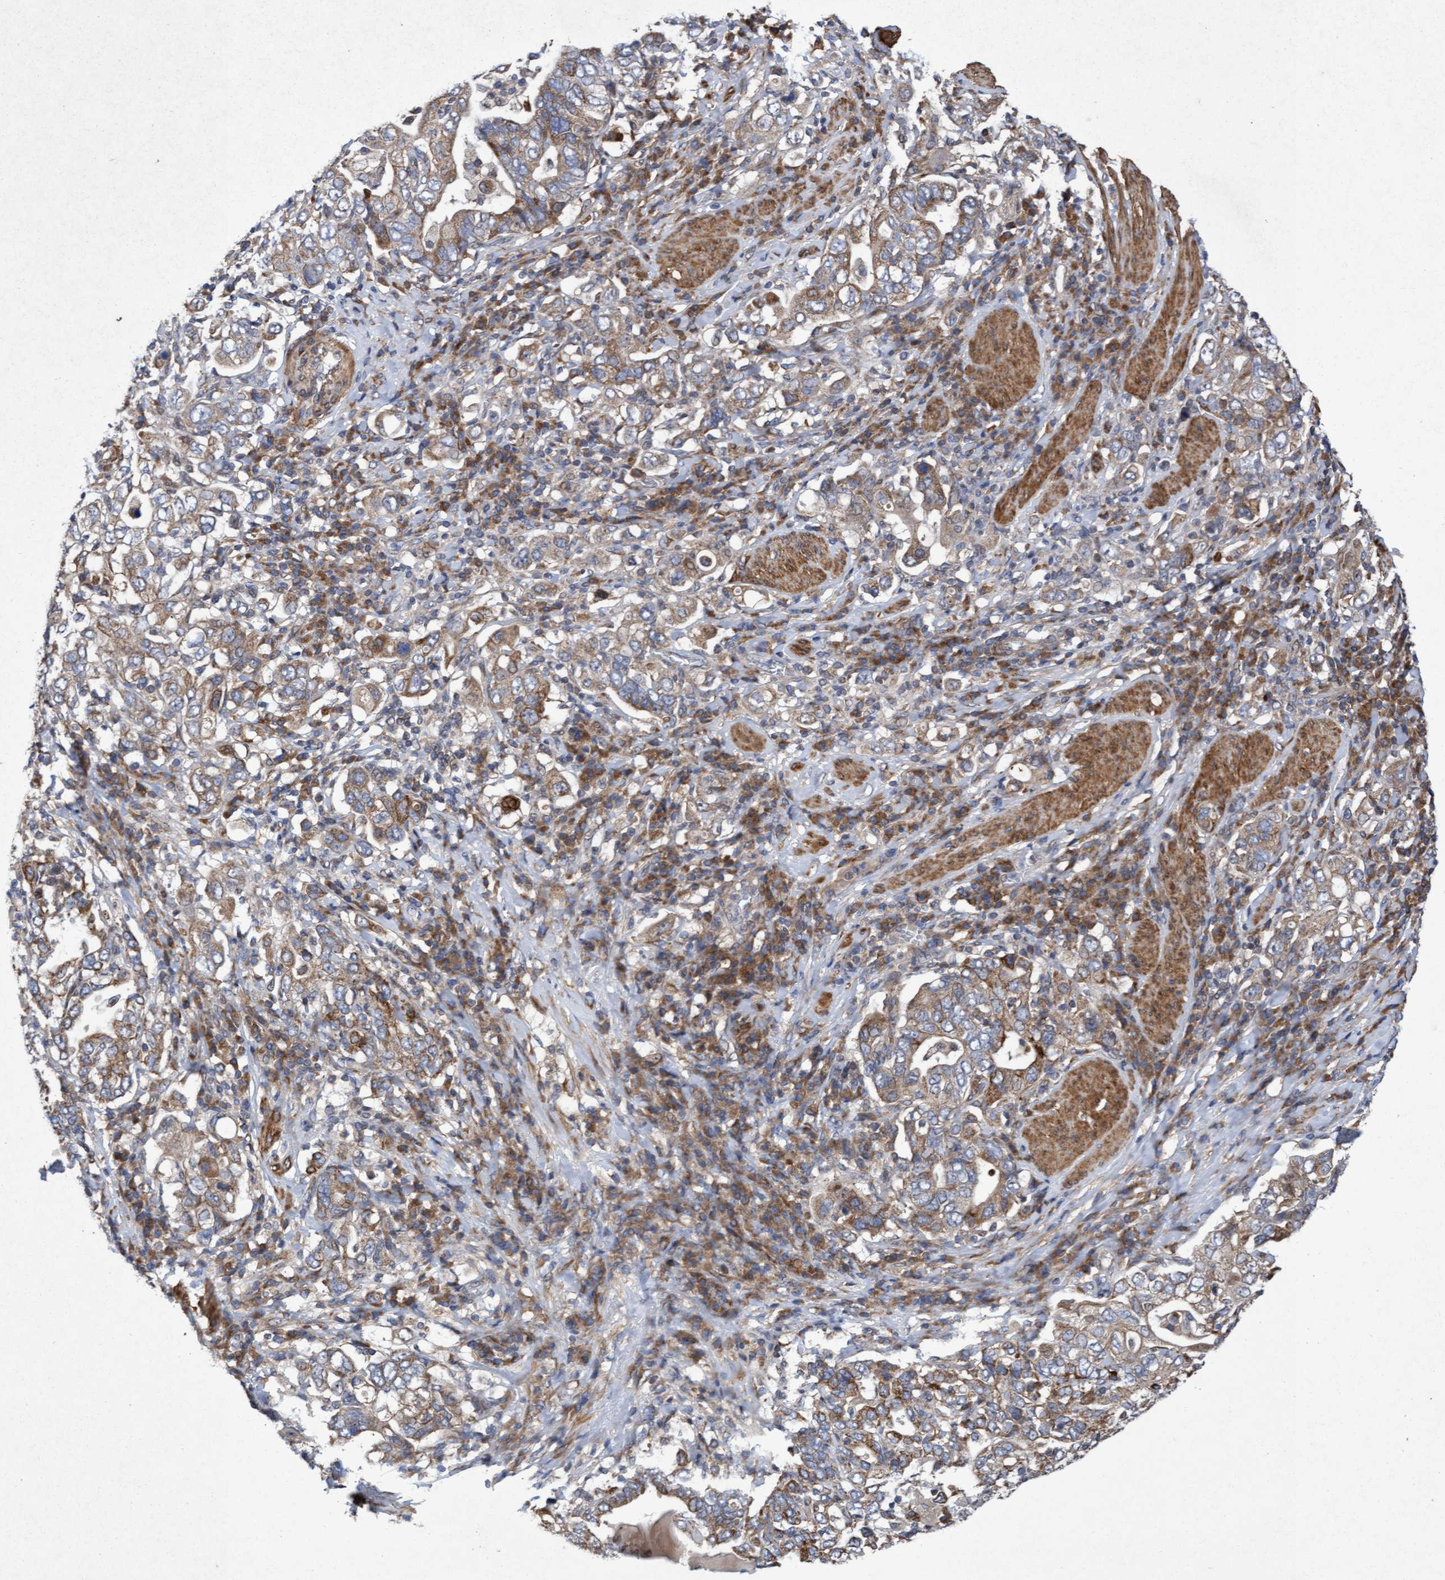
{"staining": {"intensity": "moderate", "quantity": ">75%", "location": "cytoplasmic/membranous"}, "tissue": "stomach cancer", "cell_type": "Tumor cells", "image_type": "cancer", "snomed": [{"axis": "morphology", "description": "Adenocarcinoma, NOS"}, {"axis": "topography", "description": "Stomach, upper"}], "caption": "IHC image of neoplastic tissue: stomach cancer stained using immunohistochemistry displays medium levels of moderate protein expression localized specifically in the cytoplasmic/membranous of tumor cells, appearing as a cytoplasmic/membranous brown color.", "gene": "ELP5", "patient": {"sex": "male", "age": 62}}